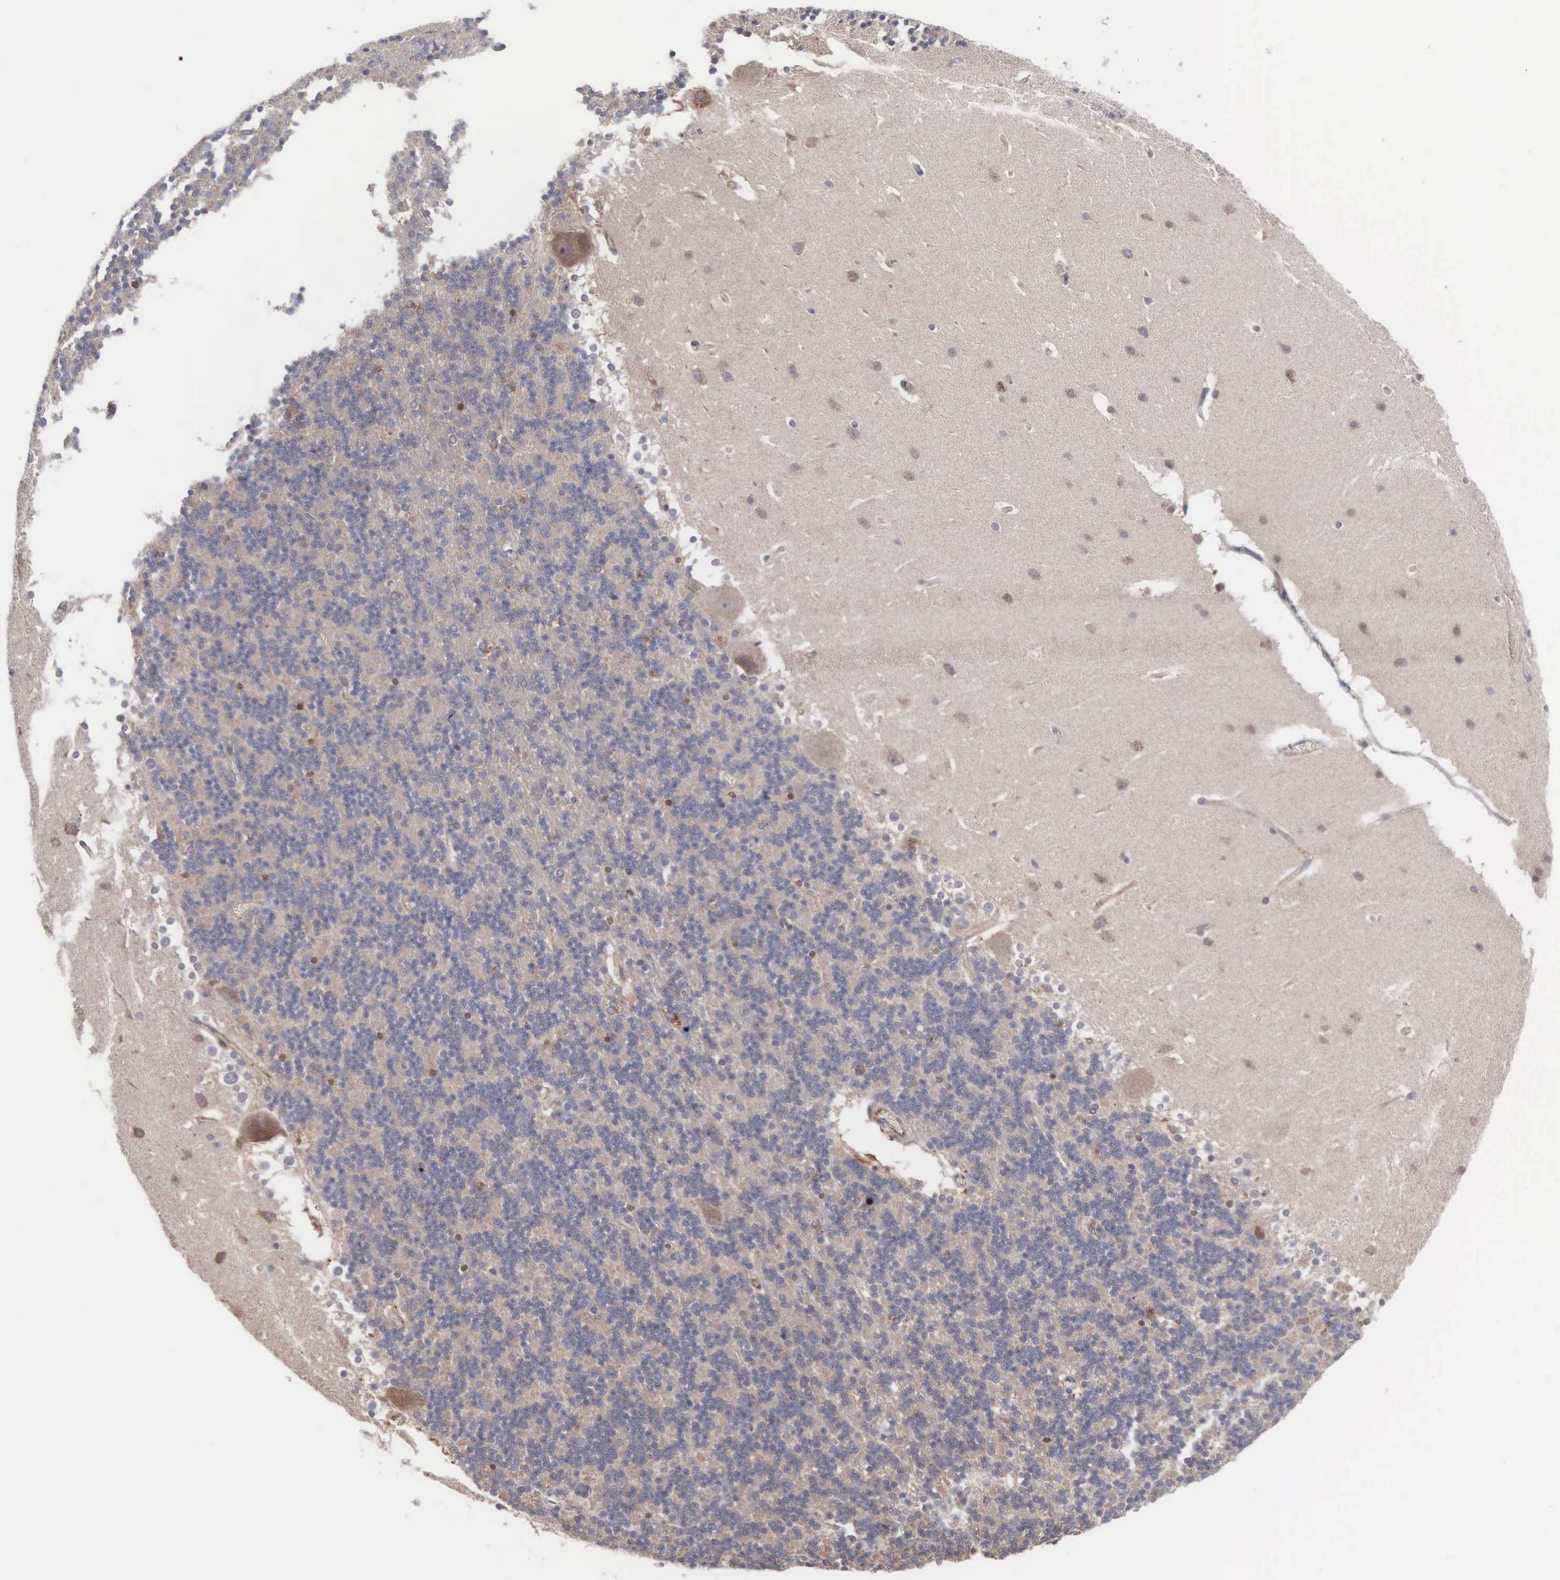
{"staining": {"intensity": "weak", "quantity": "25%-75%", "location": "cytoplasmic/membranous"}, "tissue": "cerebellum", "cell_type": "Cells in granular layer", "image_type": "normal", "snomed": [{"axis": "morphology", "description": "Normal tissue, NOS"}, {"axis": "topography", "description": "Cerebellum"}], "caption": "Weak cytoplasmic/membranous expression for a protein is appreciated in approximately 25%-75% of cells in granular layer of normal cerebellum using immunohistochemistry.", "gene": "INF2", "patient": {"sex": "female", "age": 19}}